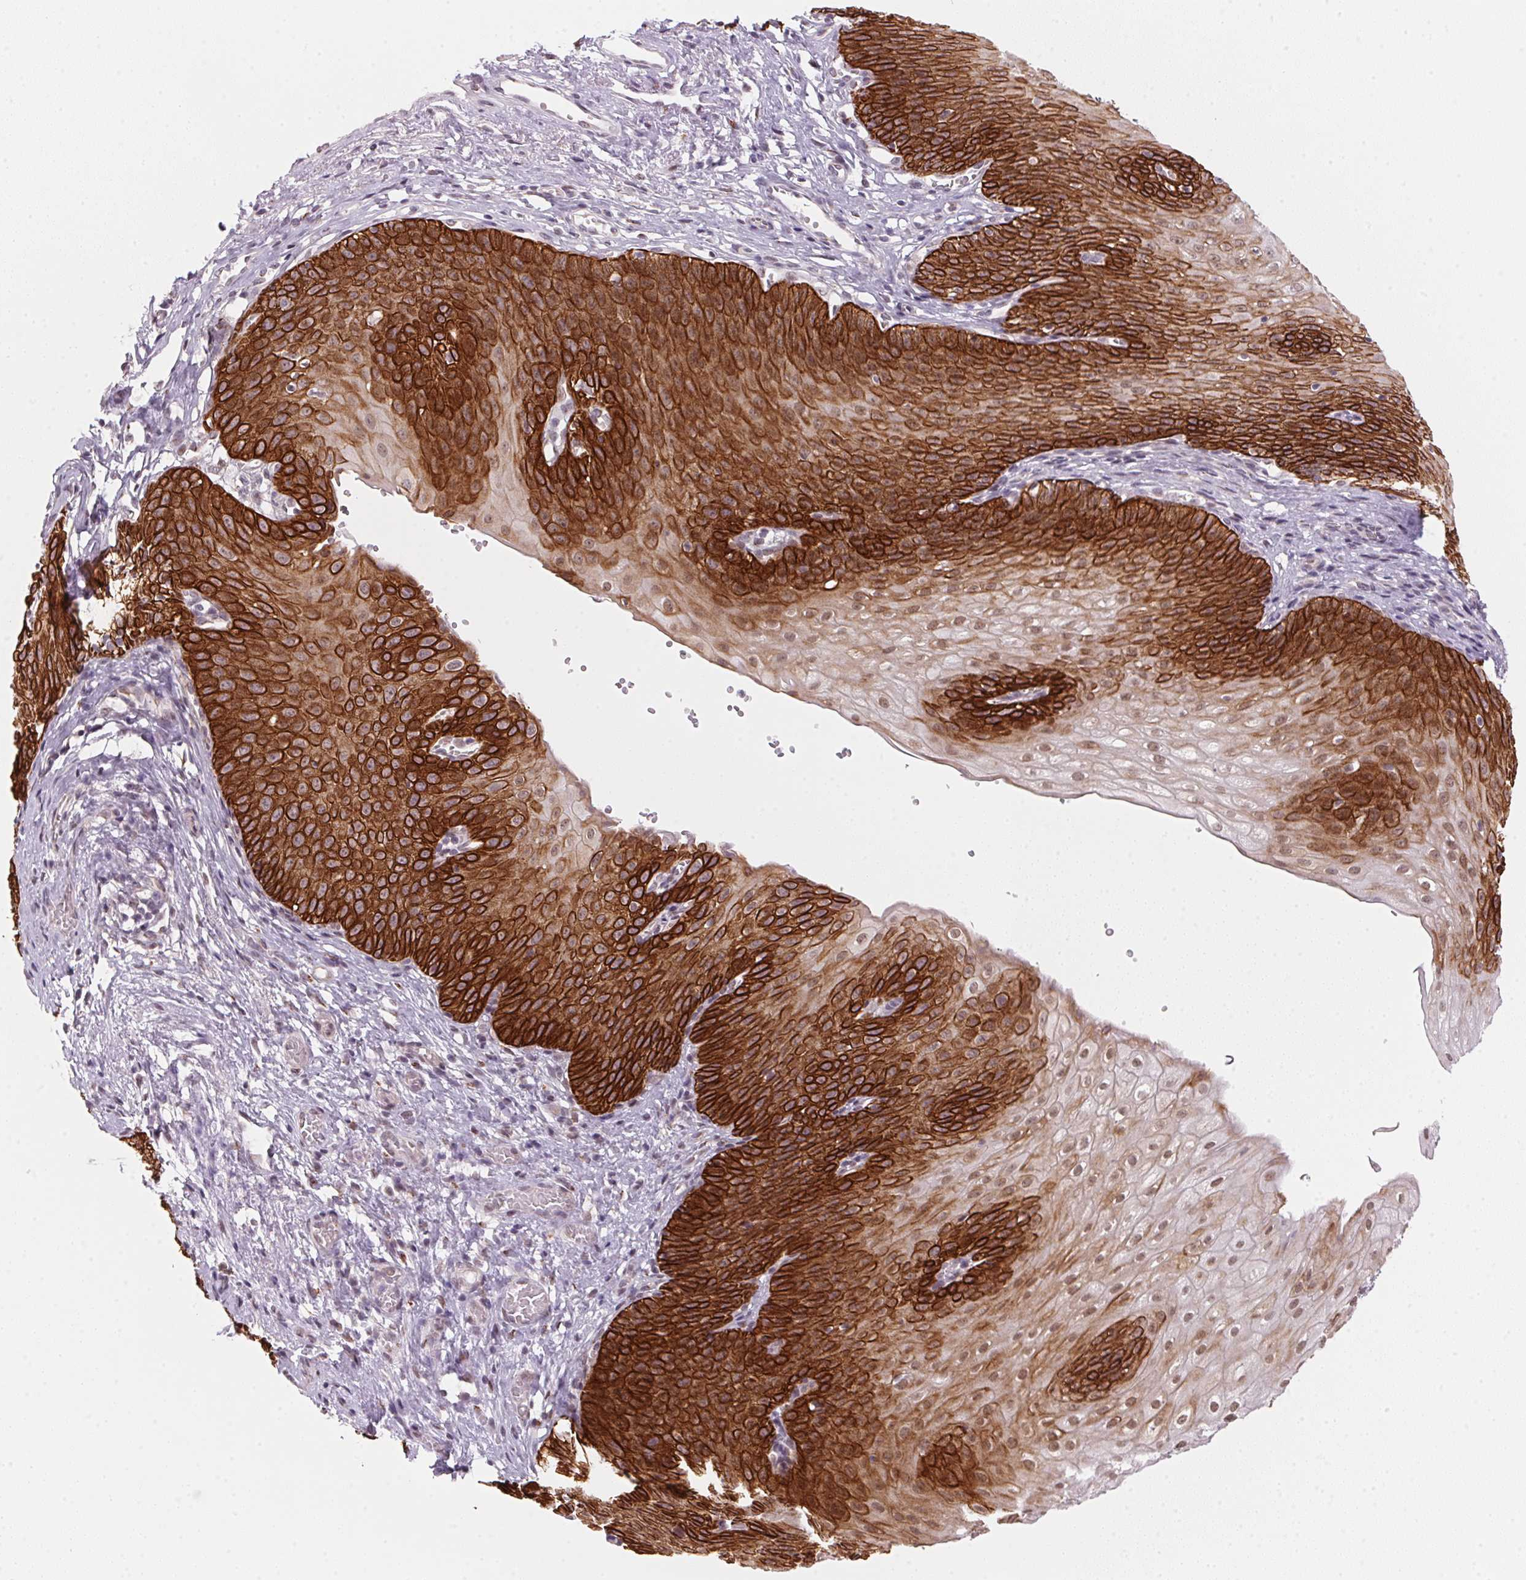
{"staining": {"intensity": "strong", "quantity": ">75%", "location": "cytoplasmic/membranous"}, "tissue": "esophagus", "cell_type": "Squamous epithelial cells", "image_type": "normal", "snomed": [{"axis": "morphology", "description": "Normal tissue, NOS"}, {"axis": "topography", "description": "Esophagus"}], "caption": "A high amount of strong cytoplasmic/membranous expression is present in approximately >75% of squamous epithelial cells in unremarkable esophagus.", "gene": "RAB22A", "patient": {"sex": "male", "age": 71}}